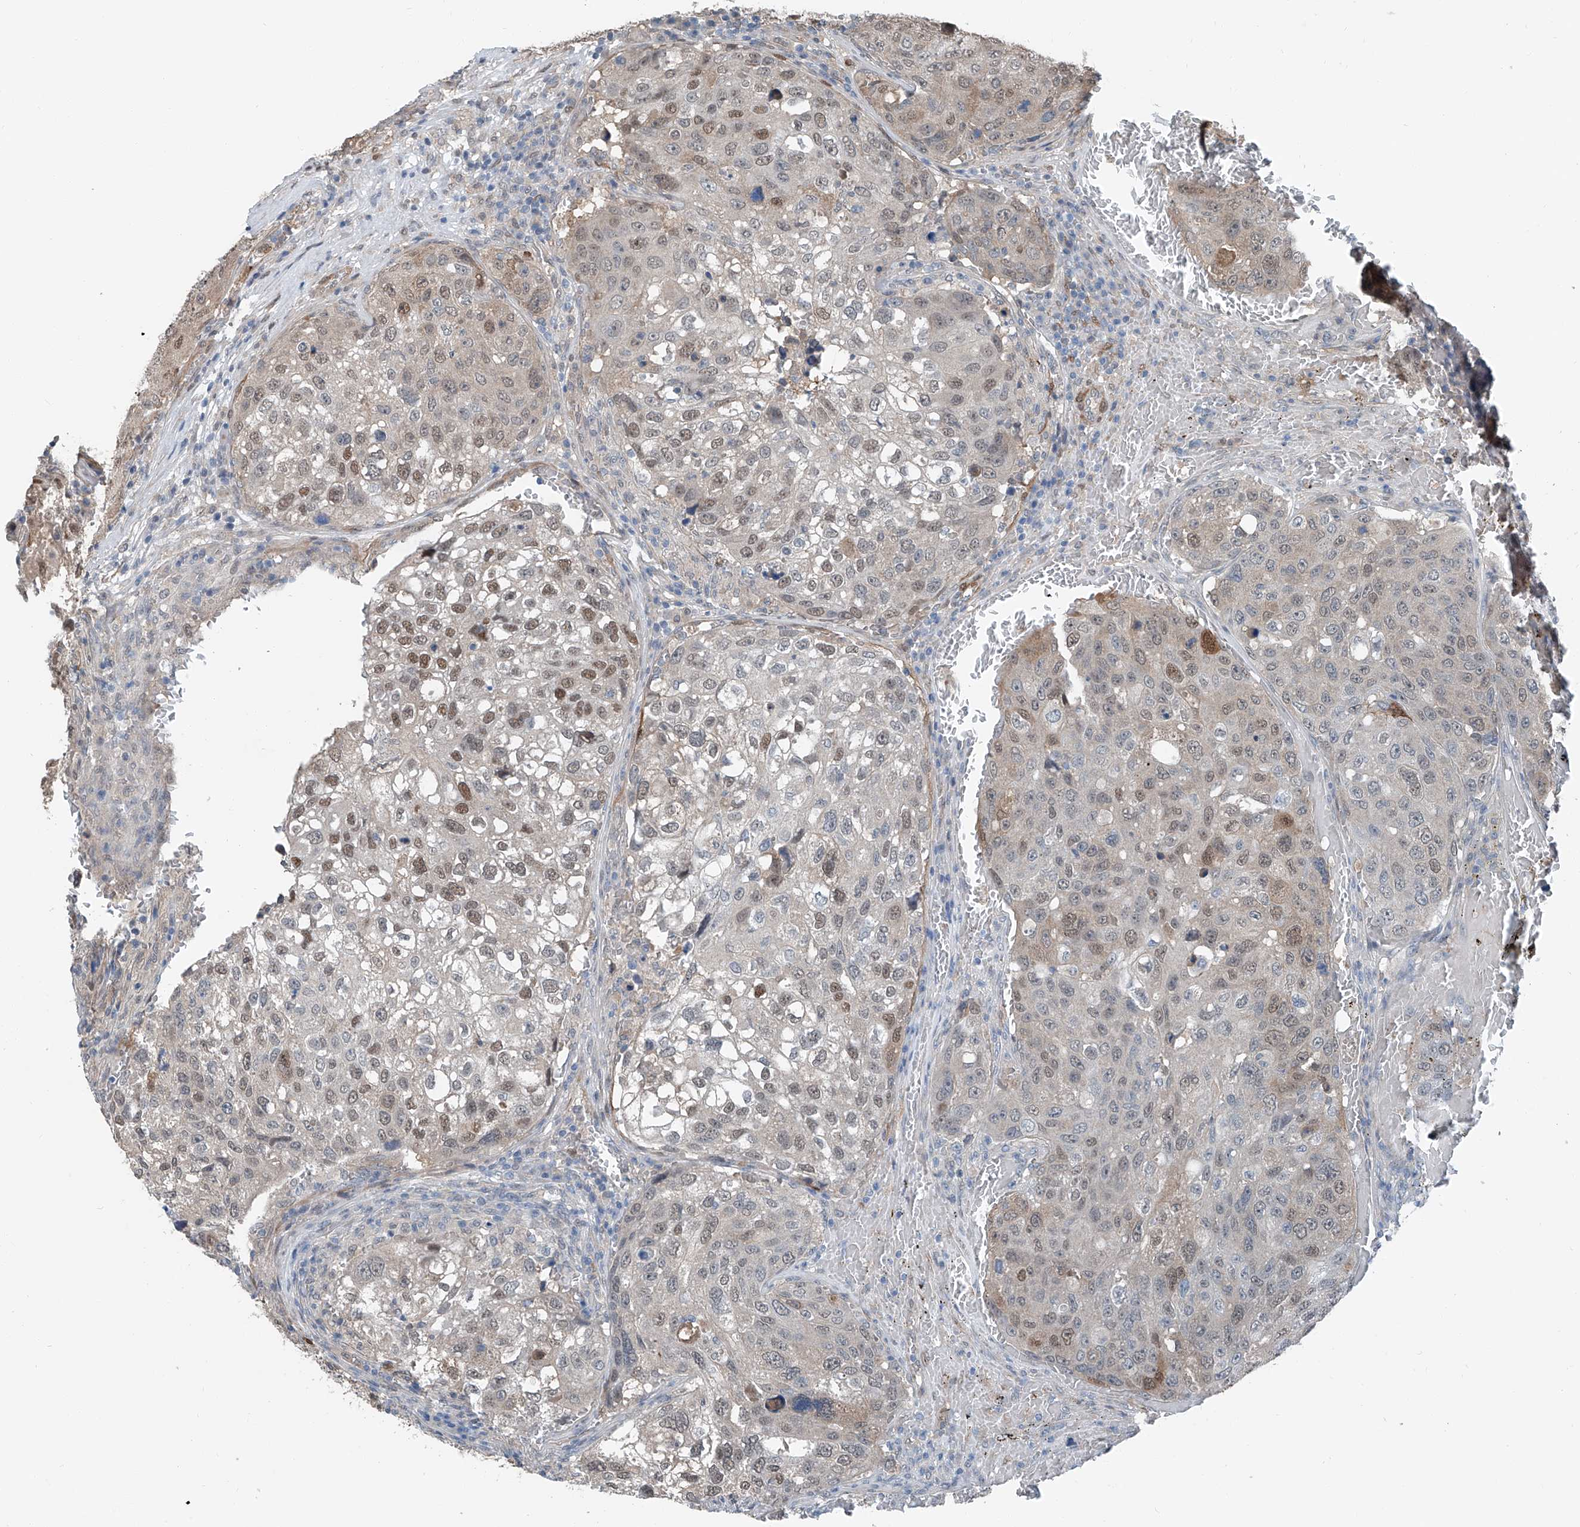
{"staining": {"intensity": "moderate", "quantity": "<25%", "location": "nuclear"}, "tissue": "urothelial cancer", "cell_type": "Tumor cells", "image_type": "cancer", "snomed": [{"axis": "morphology", "description": "Urothelial carcinoma, High grade"}, {"axis": "topography", "description": "Lymph node"}, {"axis": "topography", "description": "Urinary bladder"}], "caption": "Urothelial cancer tissue reveals moderate nuclear staining in about <25% of tumor cells, visualized by immunohistochemistry. (DAB (3,3'-diaminobenzidine) = brown stain, brightfield microscopy at high magnification).", "gene": "HSPA6", "patient": {"sex": "male", "age": 51}}